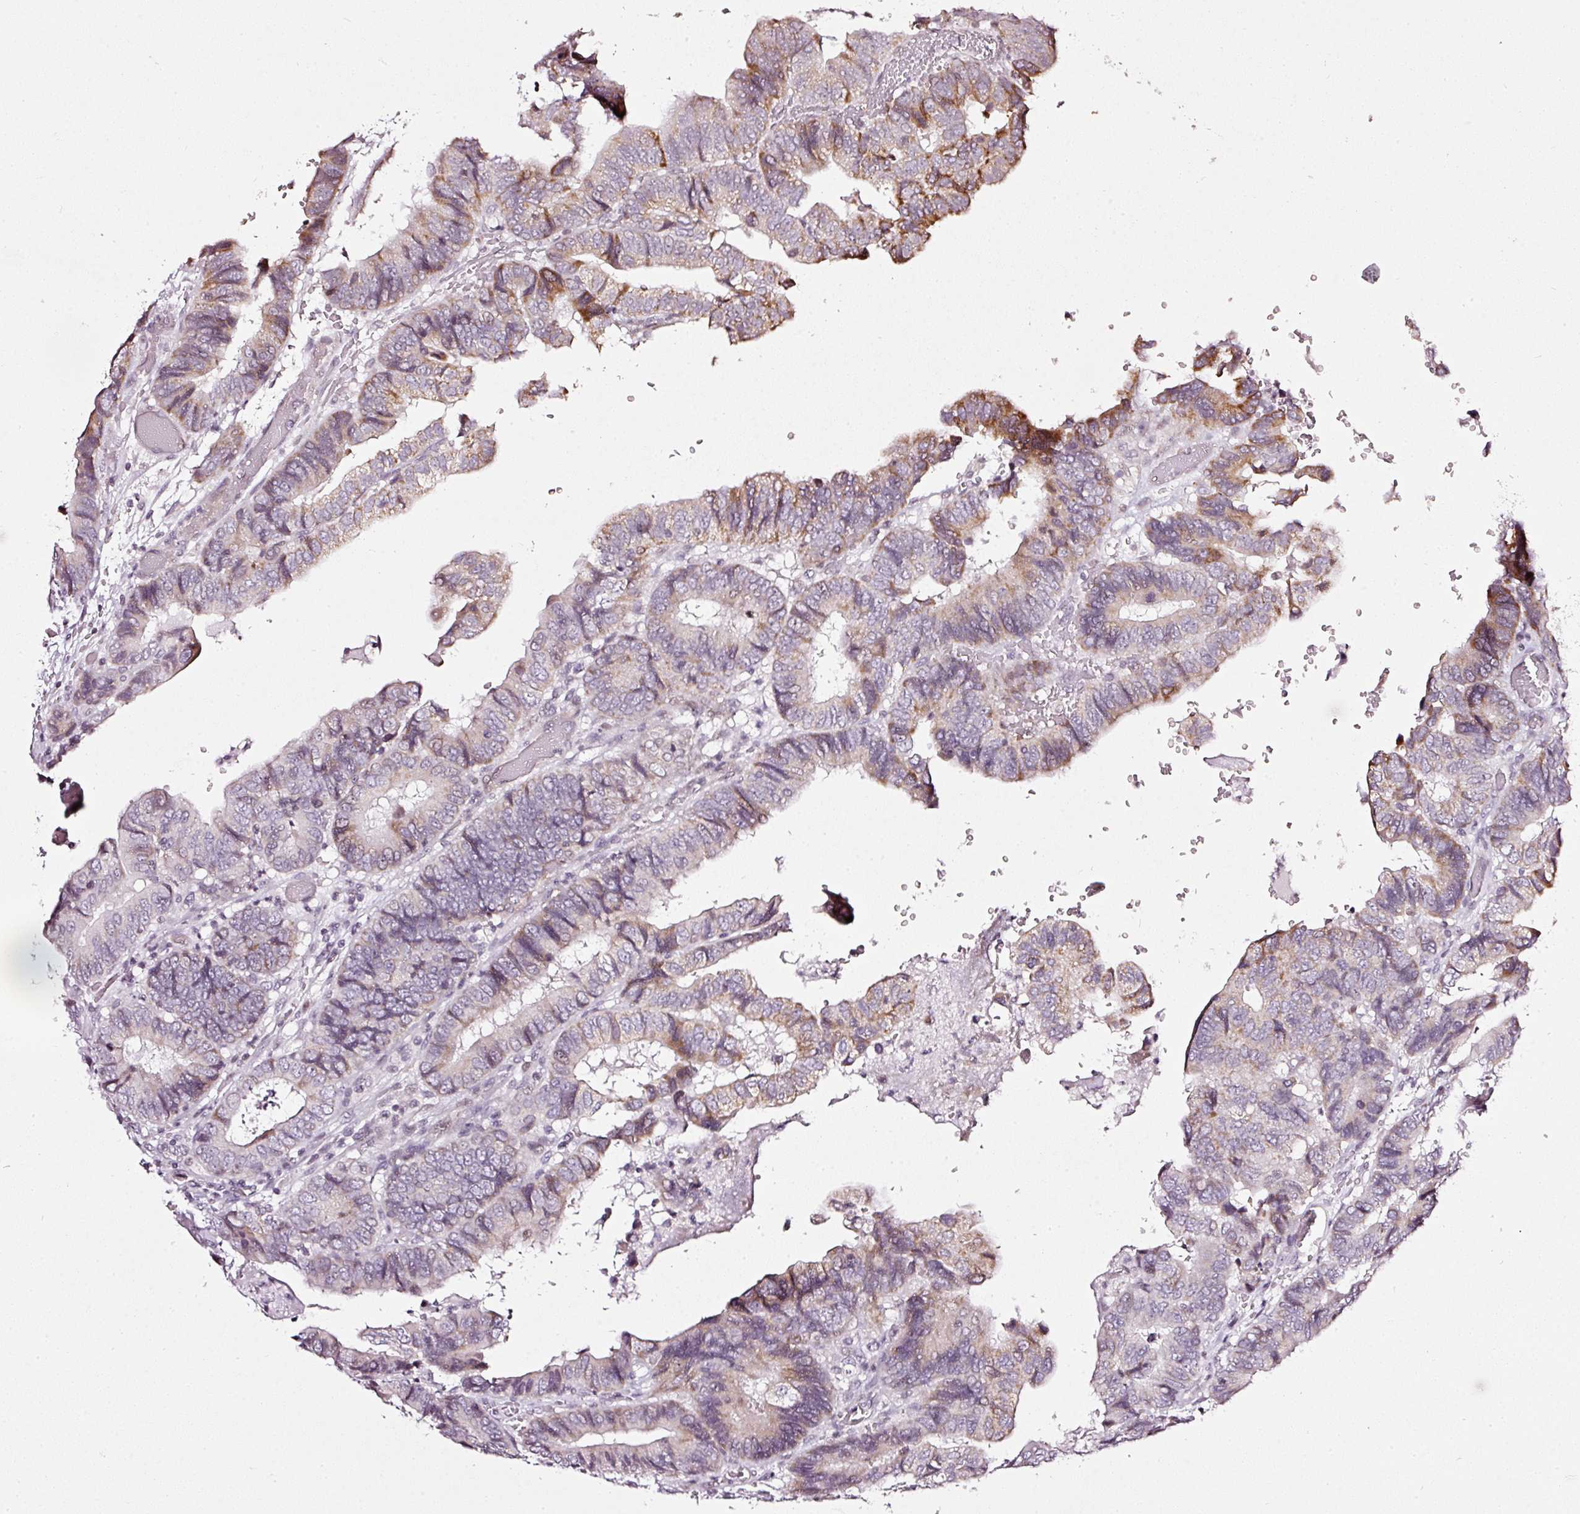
{"staining": {"intensity": "moderate", "quantity": "<25%", "location": "cytoplasmic/membranous"}, "tissue": "colorectal cancer", "cell_type": "Tumor cells", "image_type": "cancer", "snomed": [{"axis": "morphology", "description": "Adenocarcinoma, NOS"}, {"axis": "topography", "description": "Colon"}], "caption": "About <25% of tumor cells in human colorectal adenocarcinoma exhibit moderate cytoplasmic/membranous protein staining as visualized by brown immunohistochemical staining.", "gene": "NRDE2", "patient": {"sex": "male", "age": 85}}